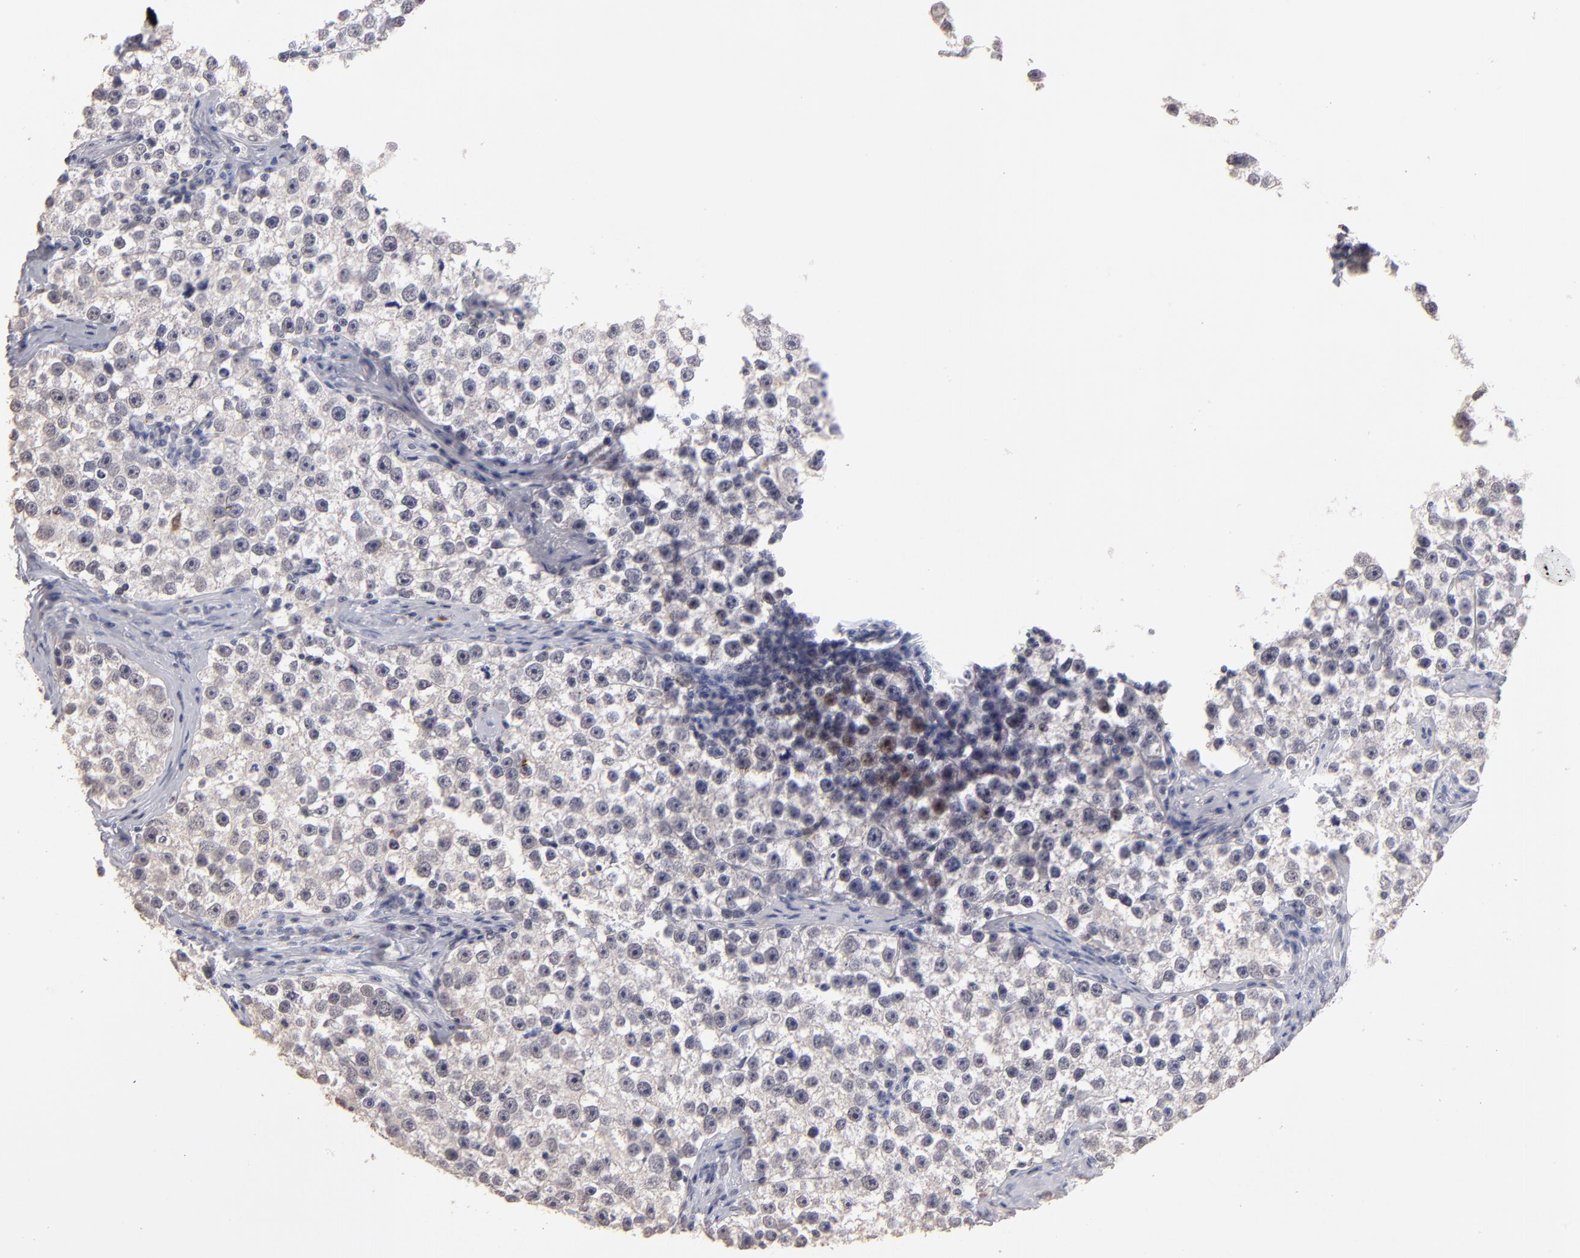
{"staining": {"intensity": "negative", "quantity": "none", "location": "none"}, "tissue": "testis cancer", "cell_type": "Tumor cells", "image_type": "cancer", "snomed": [{"axis": "morphology", "description": "Seminoma, NOS"}, {"axis": "topography", "description": "Testis"}], "caption": "Immunohistochemistry image of testis cancer (seminoma) stained for a protein (brown), which displays no expression in tumor cells. (DAB IHC with hematoxylin counter stain).", "gene": "MGAM", "patient": {"sex": "male", "age": 32}}